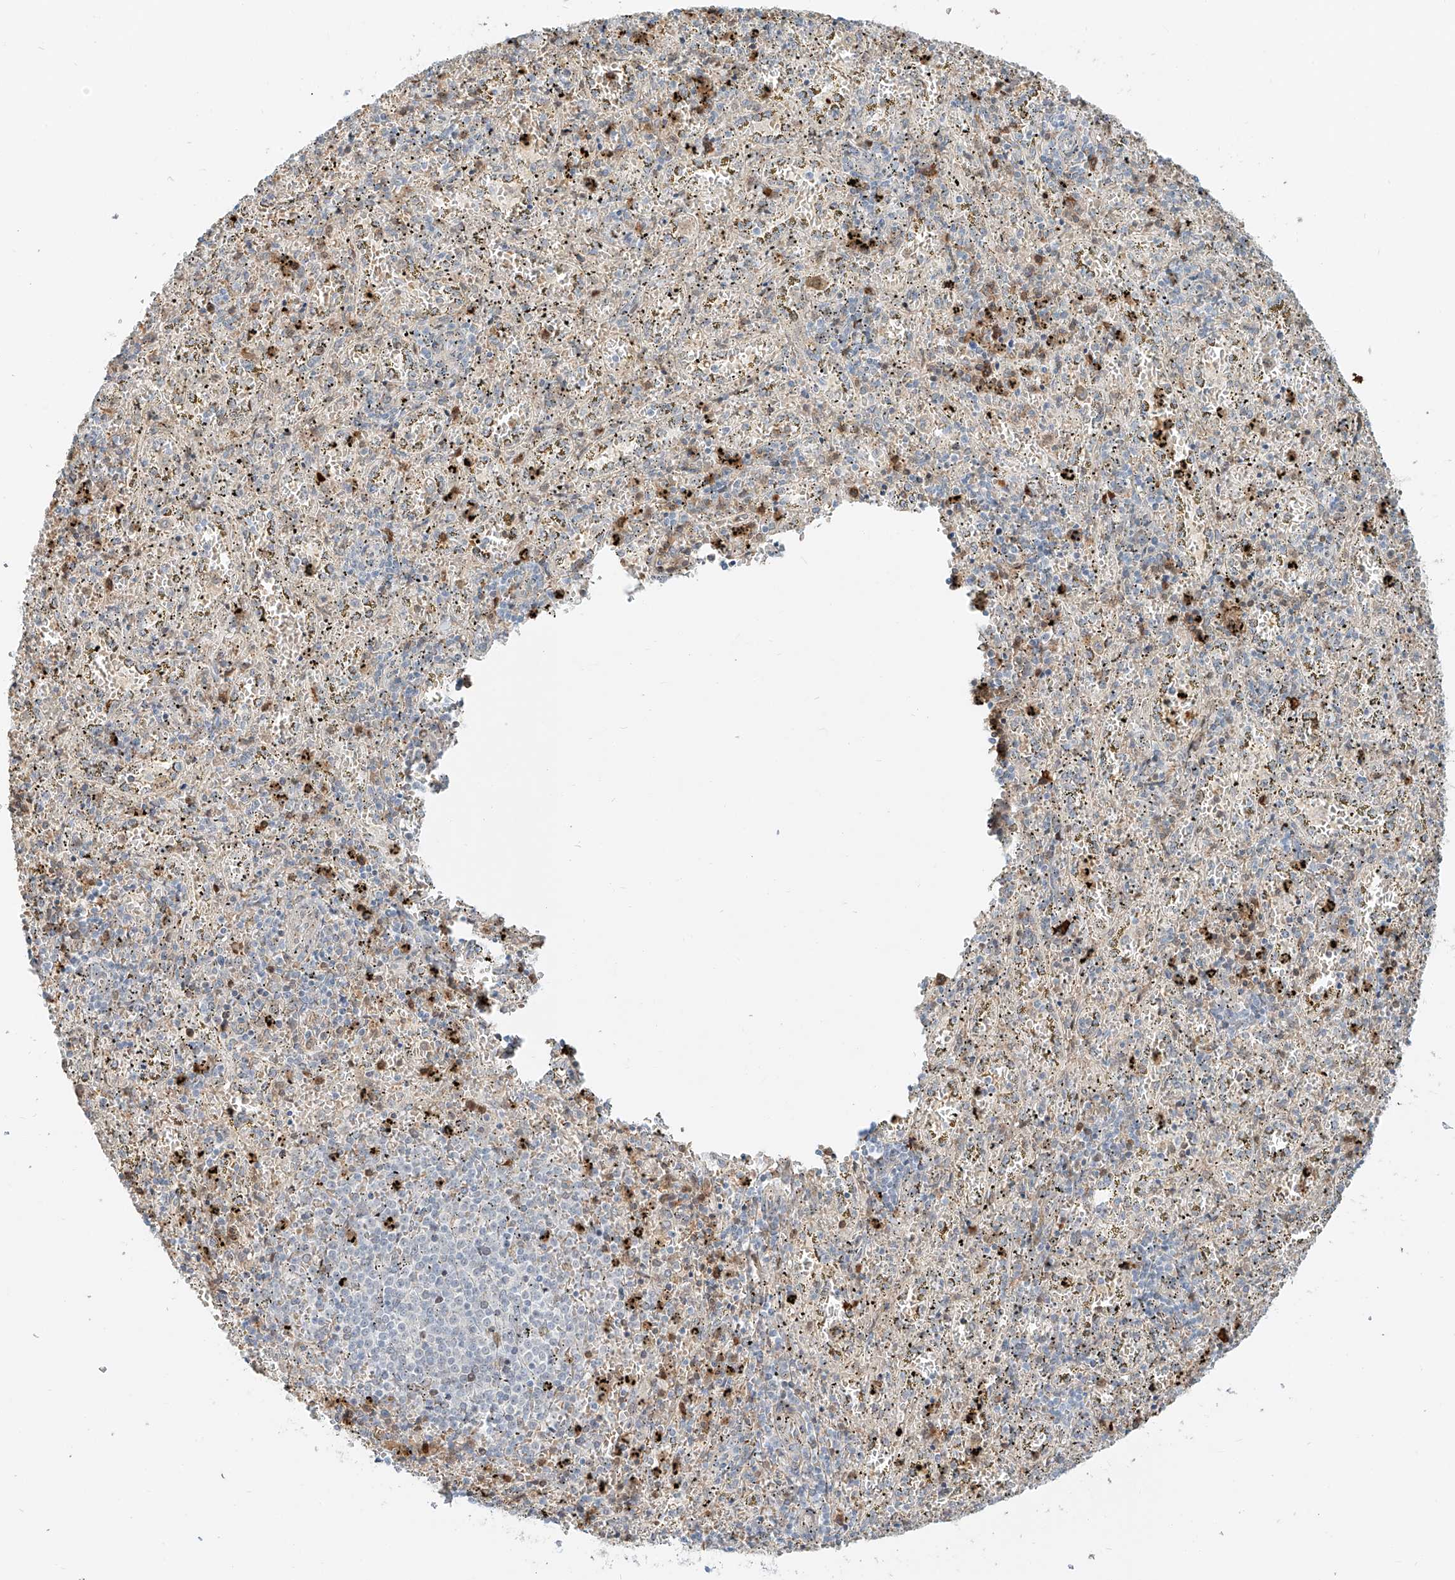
{"staining": {"intensity": "moderate", "quantity": "25%-75%", "location": "cytoplasmic/membranous"}, "tissue": "spleen", "cell_type": "Cells in red pulp", "image_type": "normal", "snomed": [{"axis": "morphology", "description": "Normal tissue, NOS"}, {"axis": "topography", "description": "Spleen"}], "caption": "The immunohistochemical stain labels moderate cytoplasmic/membranous expression in cells in red pulp of normal spleen. The protein is stained brown, and the nuclei are stained in blue (DAB IHC with brightfield microscopy, high magnification).", "gene": "CEP162", "patient": {"sex": "male", "age": 11}}